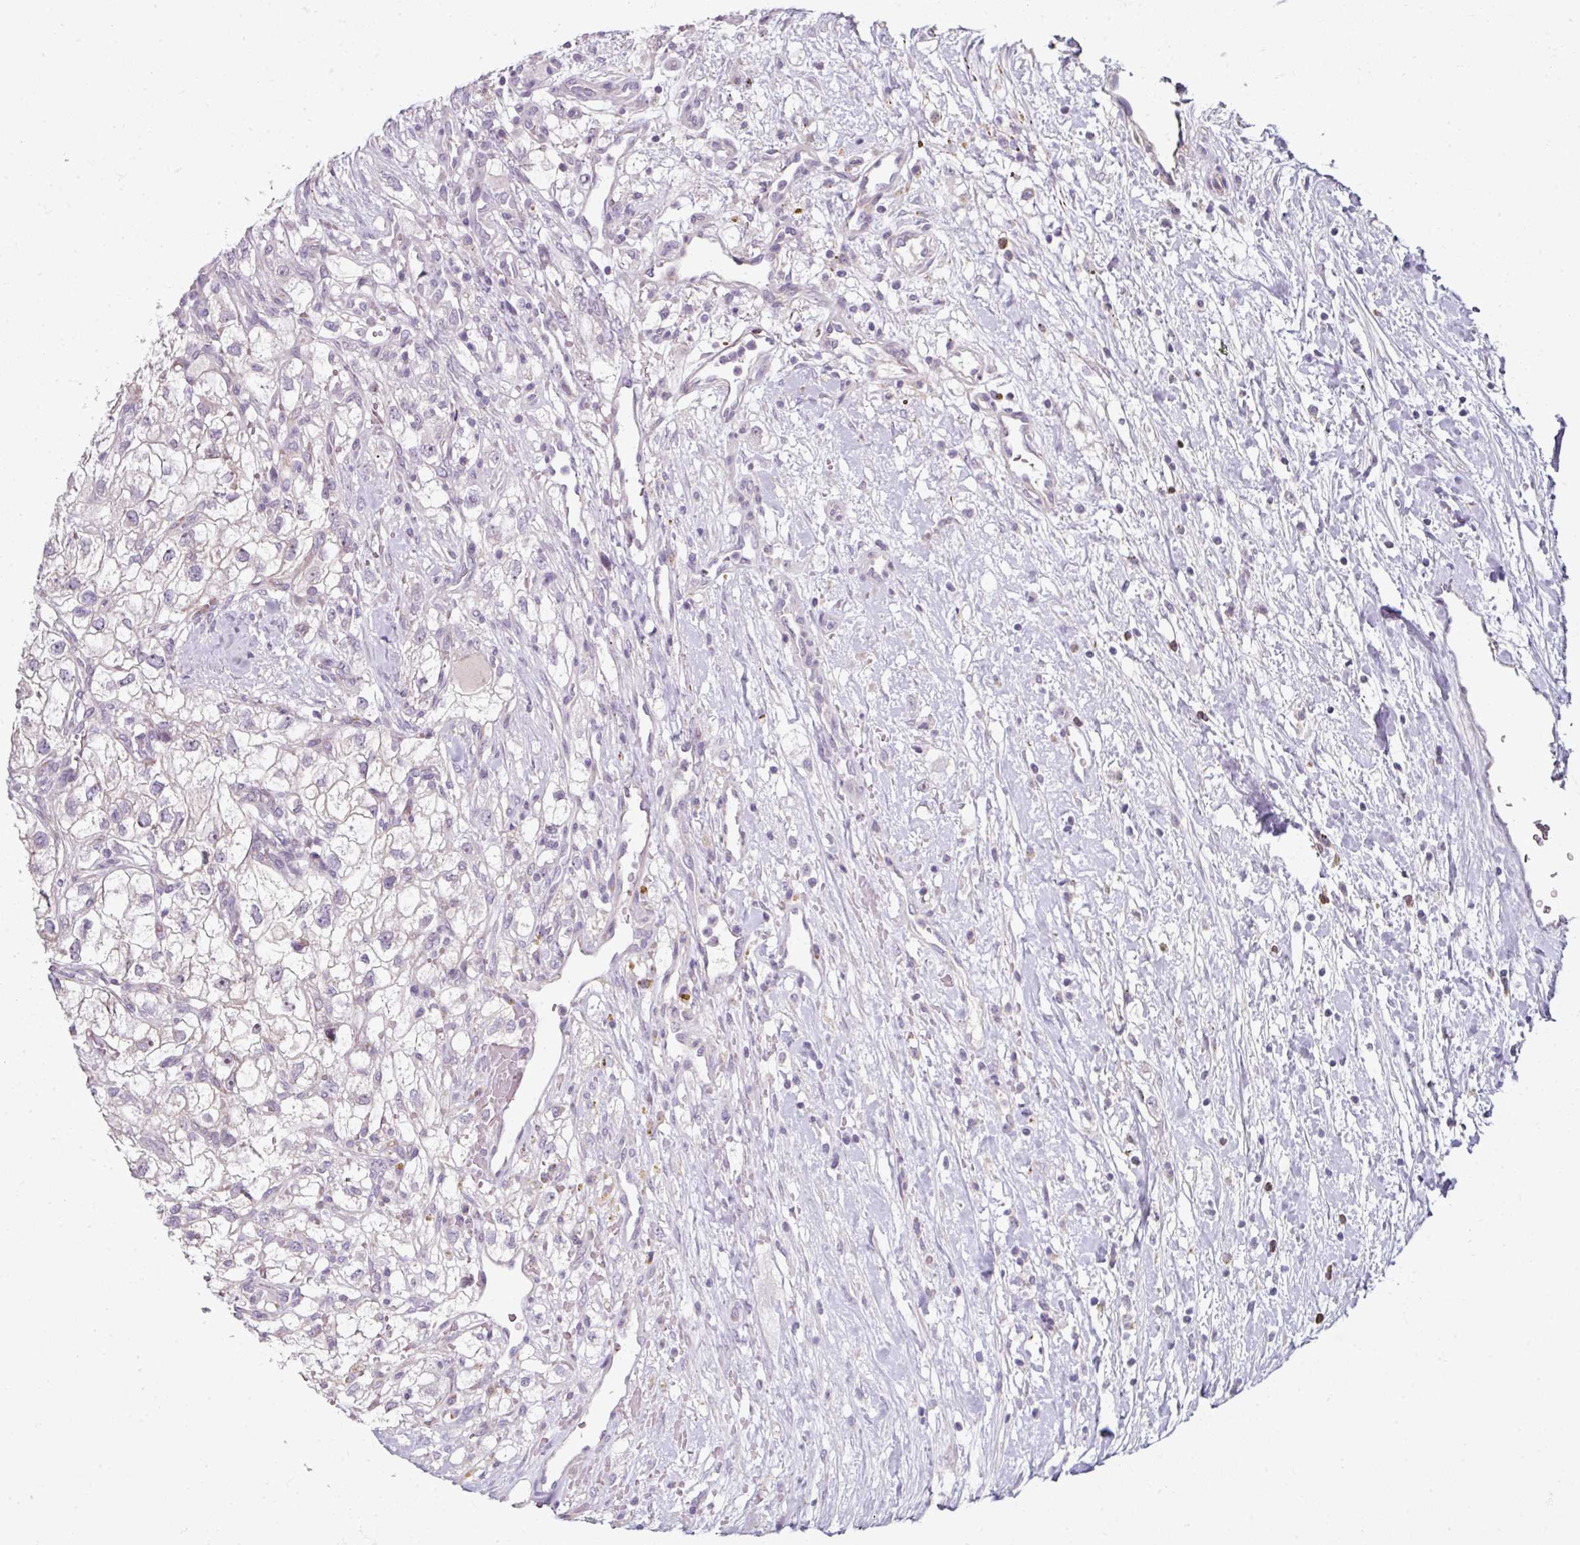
{"staining": {"intensity": "negative", "quantity": "none", "location": "none"}, "tissue": "renal cancer", "cell_type": "Tumor cells", "image_type": "cancer", "snomed": [{"axis": "morphology", "description": "Adenocarcinoma, NOS"}, {"axis": "topography", "description": "Kidney"}], "caption": "Histopathology image shows no protein staining in tumor cells of renal adenocarcinoma tissue. (DAB (3,3'-diaminobenzidine) immunohistochemistry visualized using brightfield microscopy, high magnification).", "gene": "FHAD1", "patient": {"sex": "male", "age": 59}}